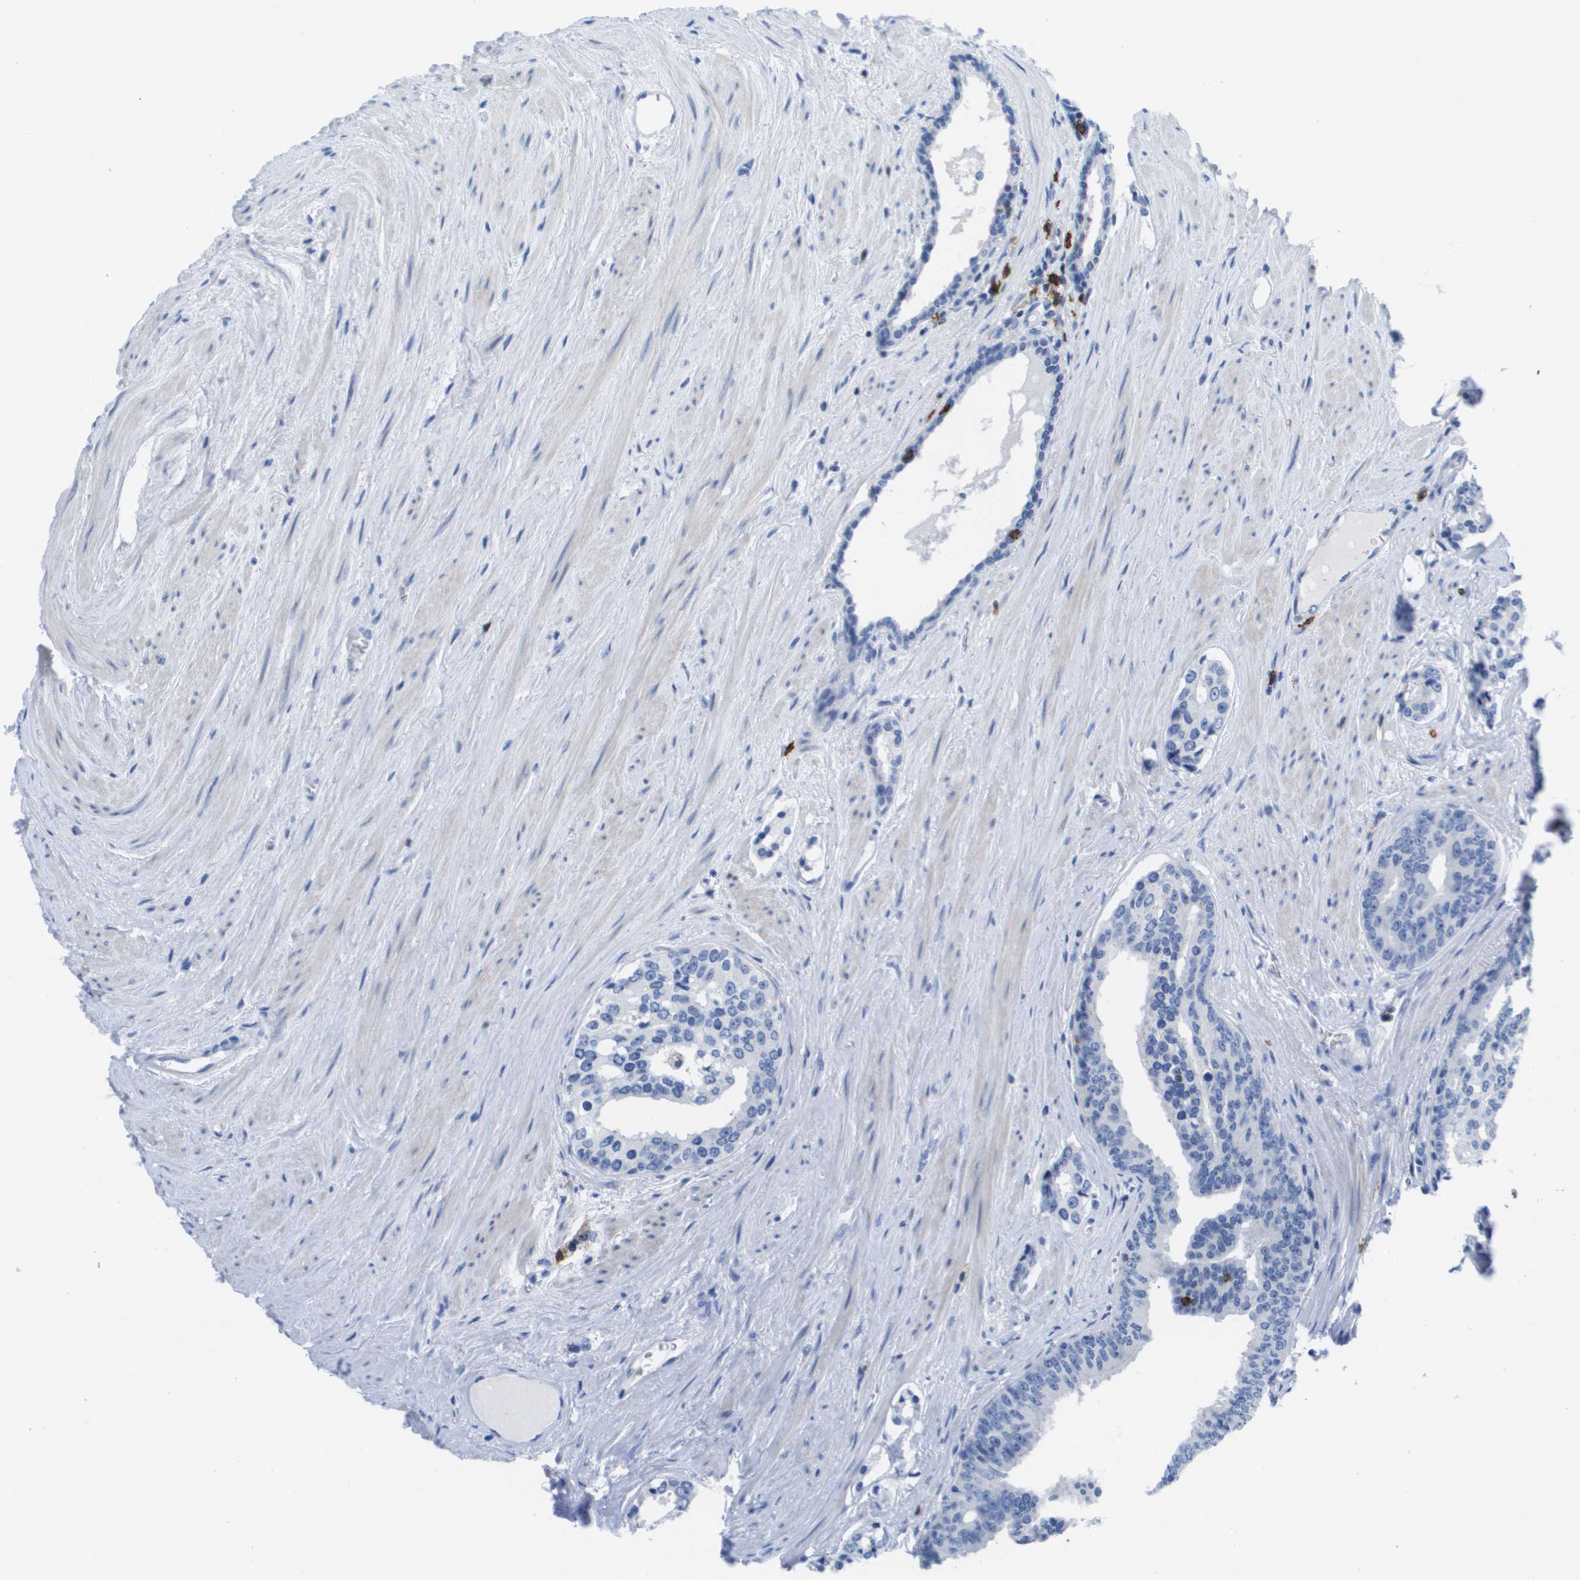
{"staining": {"intensity": "negative", "quantity": "none", "location": "none"}, "tissue": "prostate cancer", "cell_type": "Tumor cells", "image_type": "cancer", "snomed": [{"axis": "morphology", "description": "Adenocarcinoma, High grade"}, {"axis": "topography", "description": "Prostate"}], "caption": "IHC of adenocarcinoma (high-grade) (prostate) demonstrates no staining in tumor cells. Brightfield microscopy of immunohistochemistry (IHC) stained with DAB (3,3'-diaminobenzidine) (brown) and hematoxylin (blue), captured at high magnification.", "gene": "MS4A1", "patient": {"sex": "male", "age": 71}}